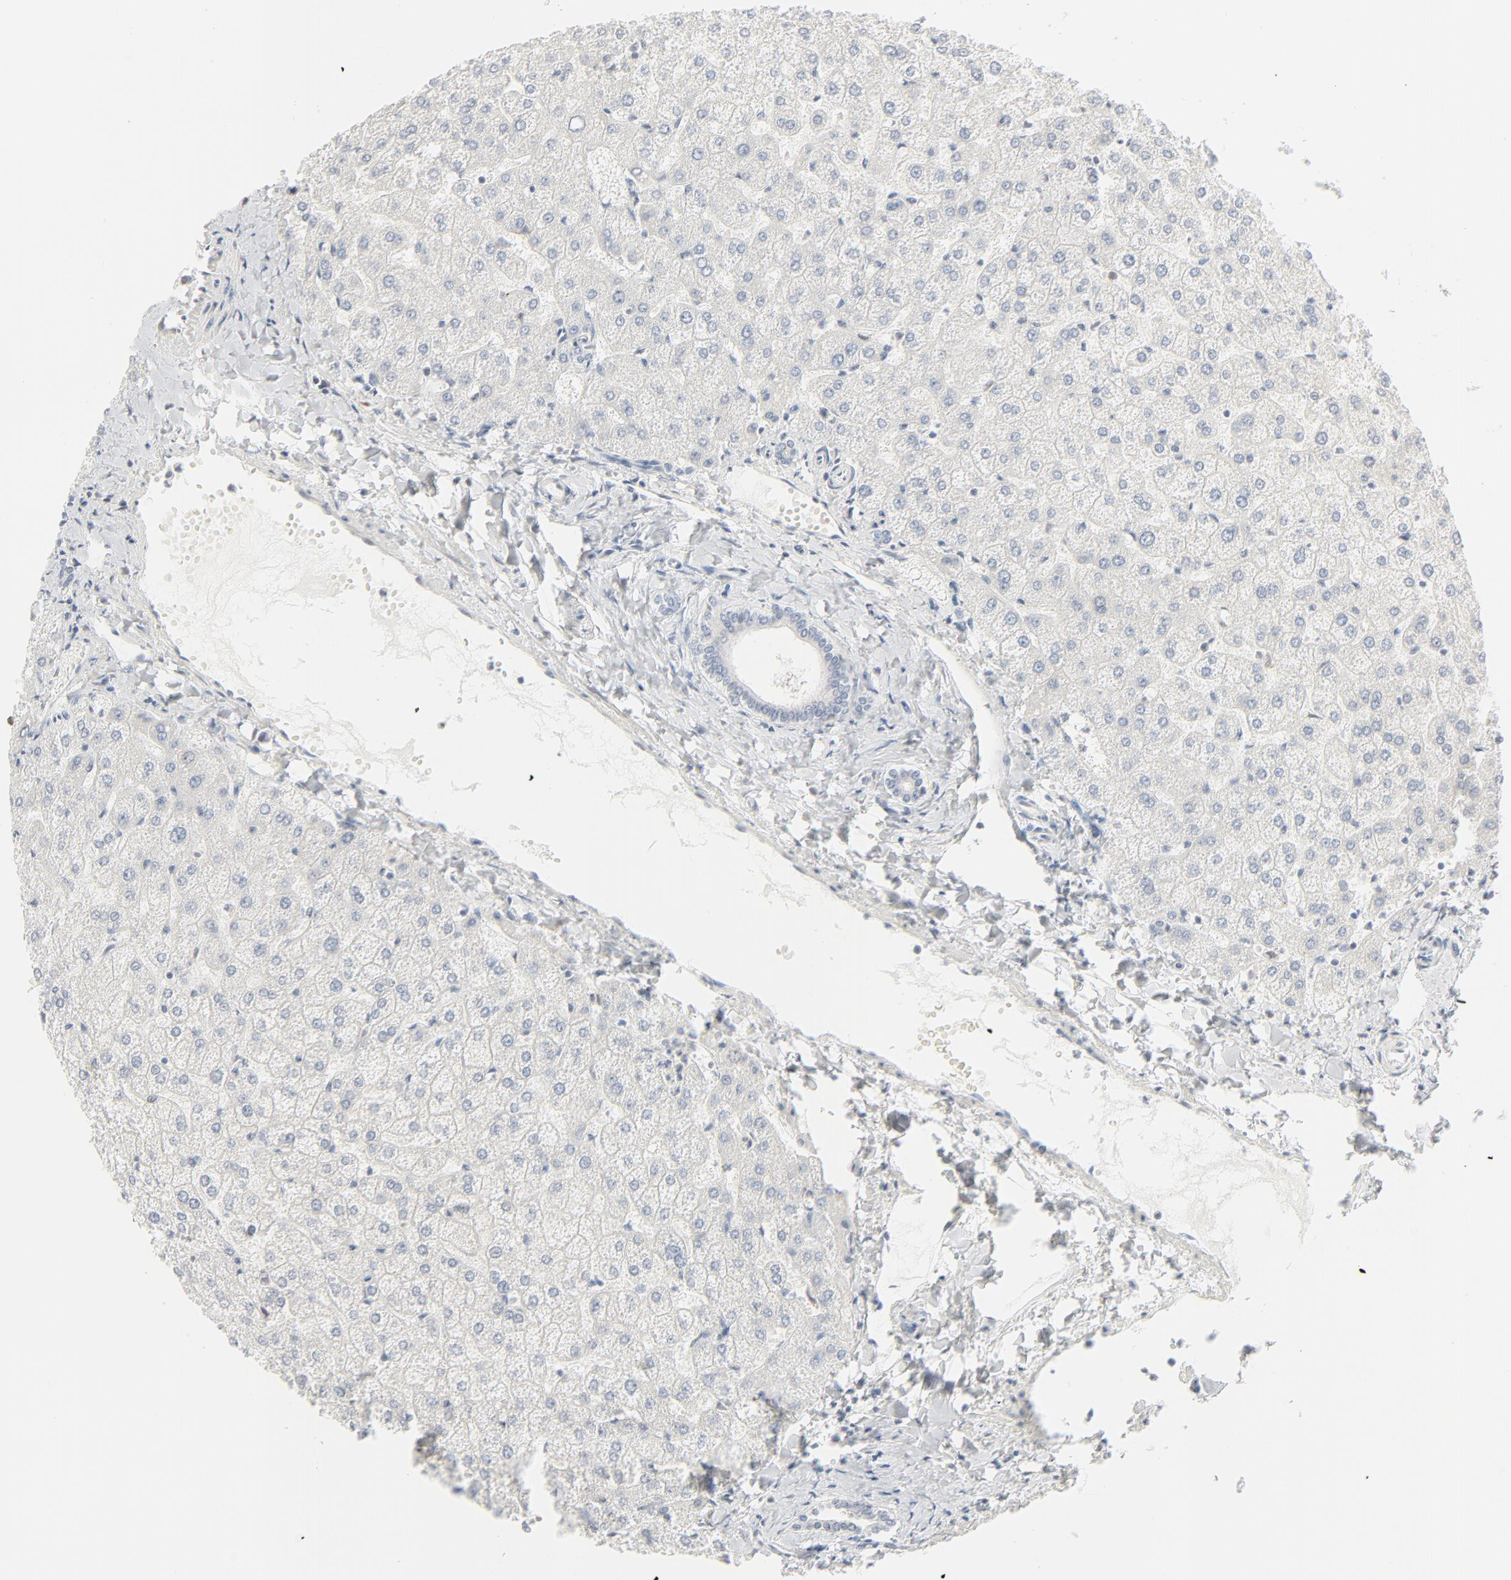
{"staining": {"intensity": "negative", "quantity": "none", "location": "none"}, "tissue": "liver", "cell_type": "Cholangiocytes", "image_type": "normal", "snomed": [{"axis": "morphology", "description": "Normal tissue, NOS"}, {"axis": "topography", "description": "Liver"}], "caption": "Immunohistochemical staining of unremarkable human liver exhibits no significant staining in cholangiocytes.", "gene": "MAD1L1", "patient": {"sex": "female", "age": 32}}